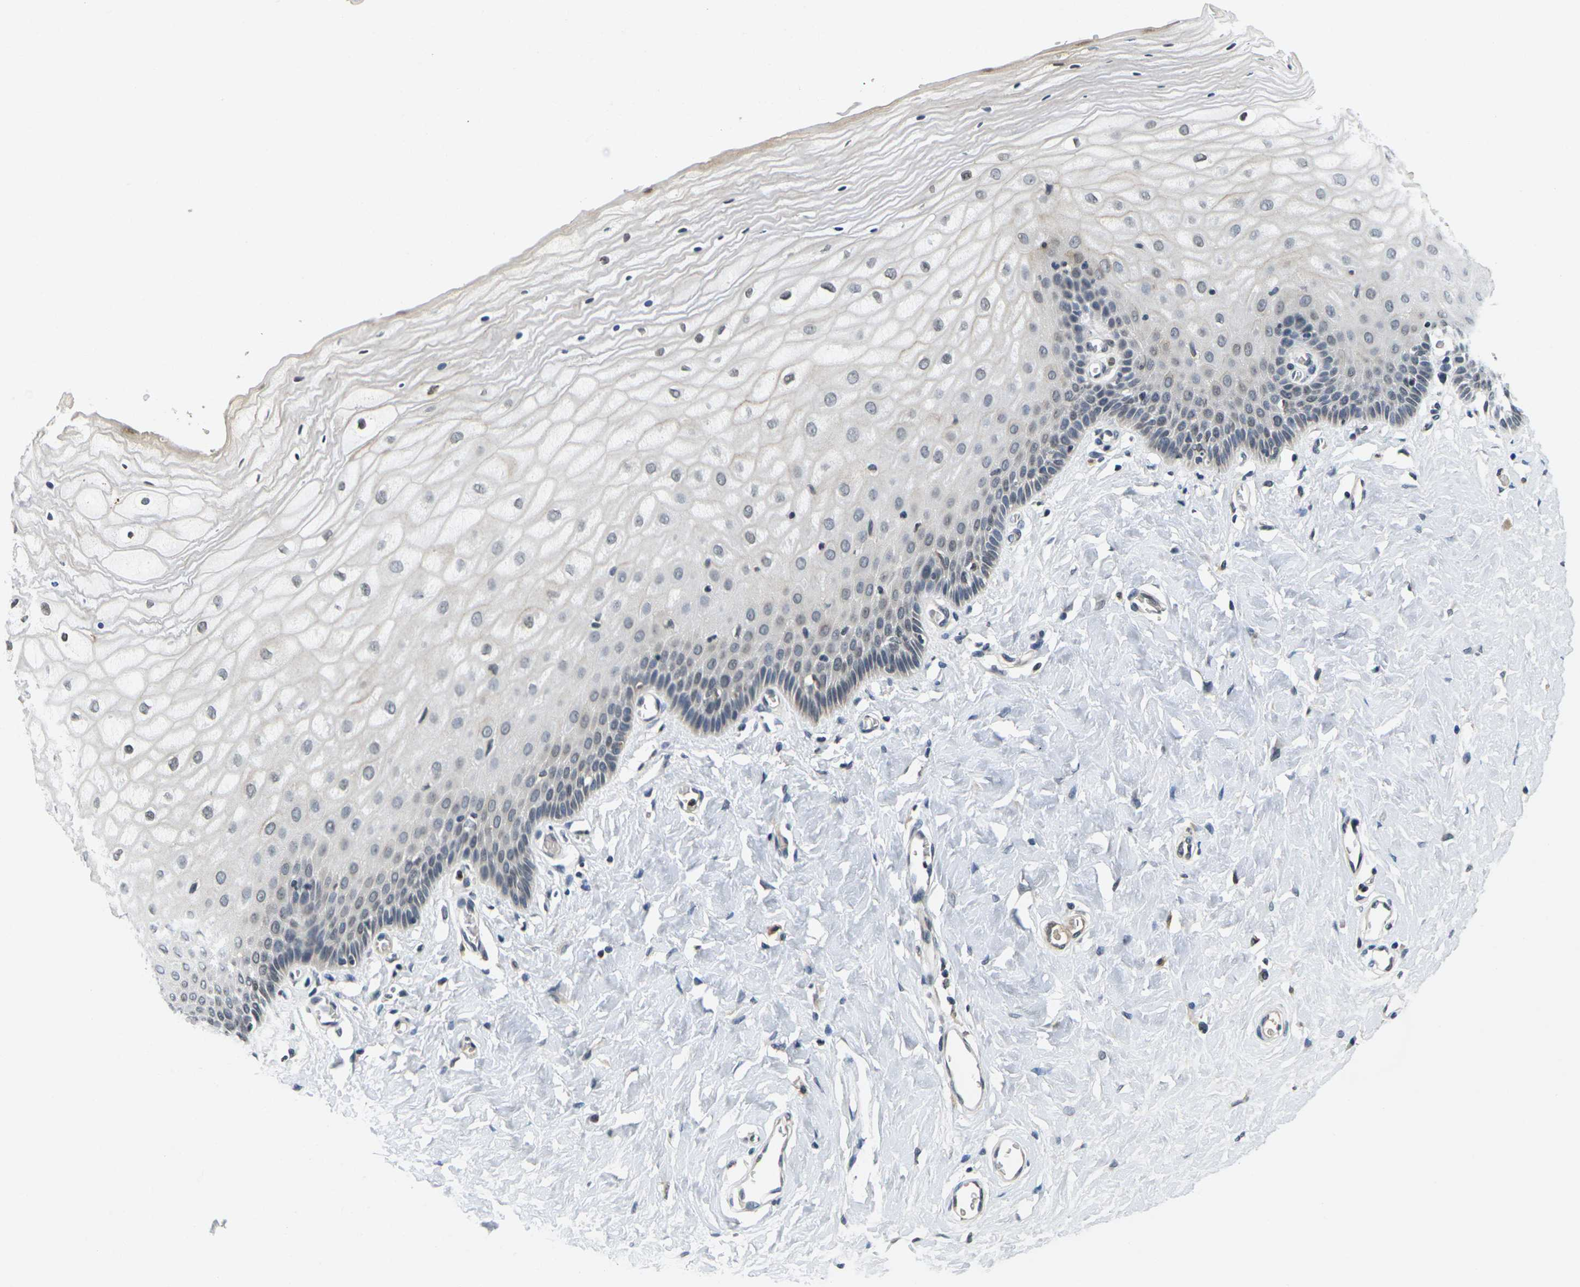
{"staining": {"intensity": "weak", "quantity": "<25%", "location": "cytoplasmic/membranous"}, "tissue": "cervix", "cell_type": "Glandular cells", "image_type": "normal", "snomed": [{"axis": "morphology", "description": "Normal tissue, NOS"}, {"axis": "topography", "description": "Cervix"}], "caption": "IHC of normal human cervix reveals no staining in glandular cells.", "gene": "C1QC", "patient": {"sex": "female", "age": 55}}